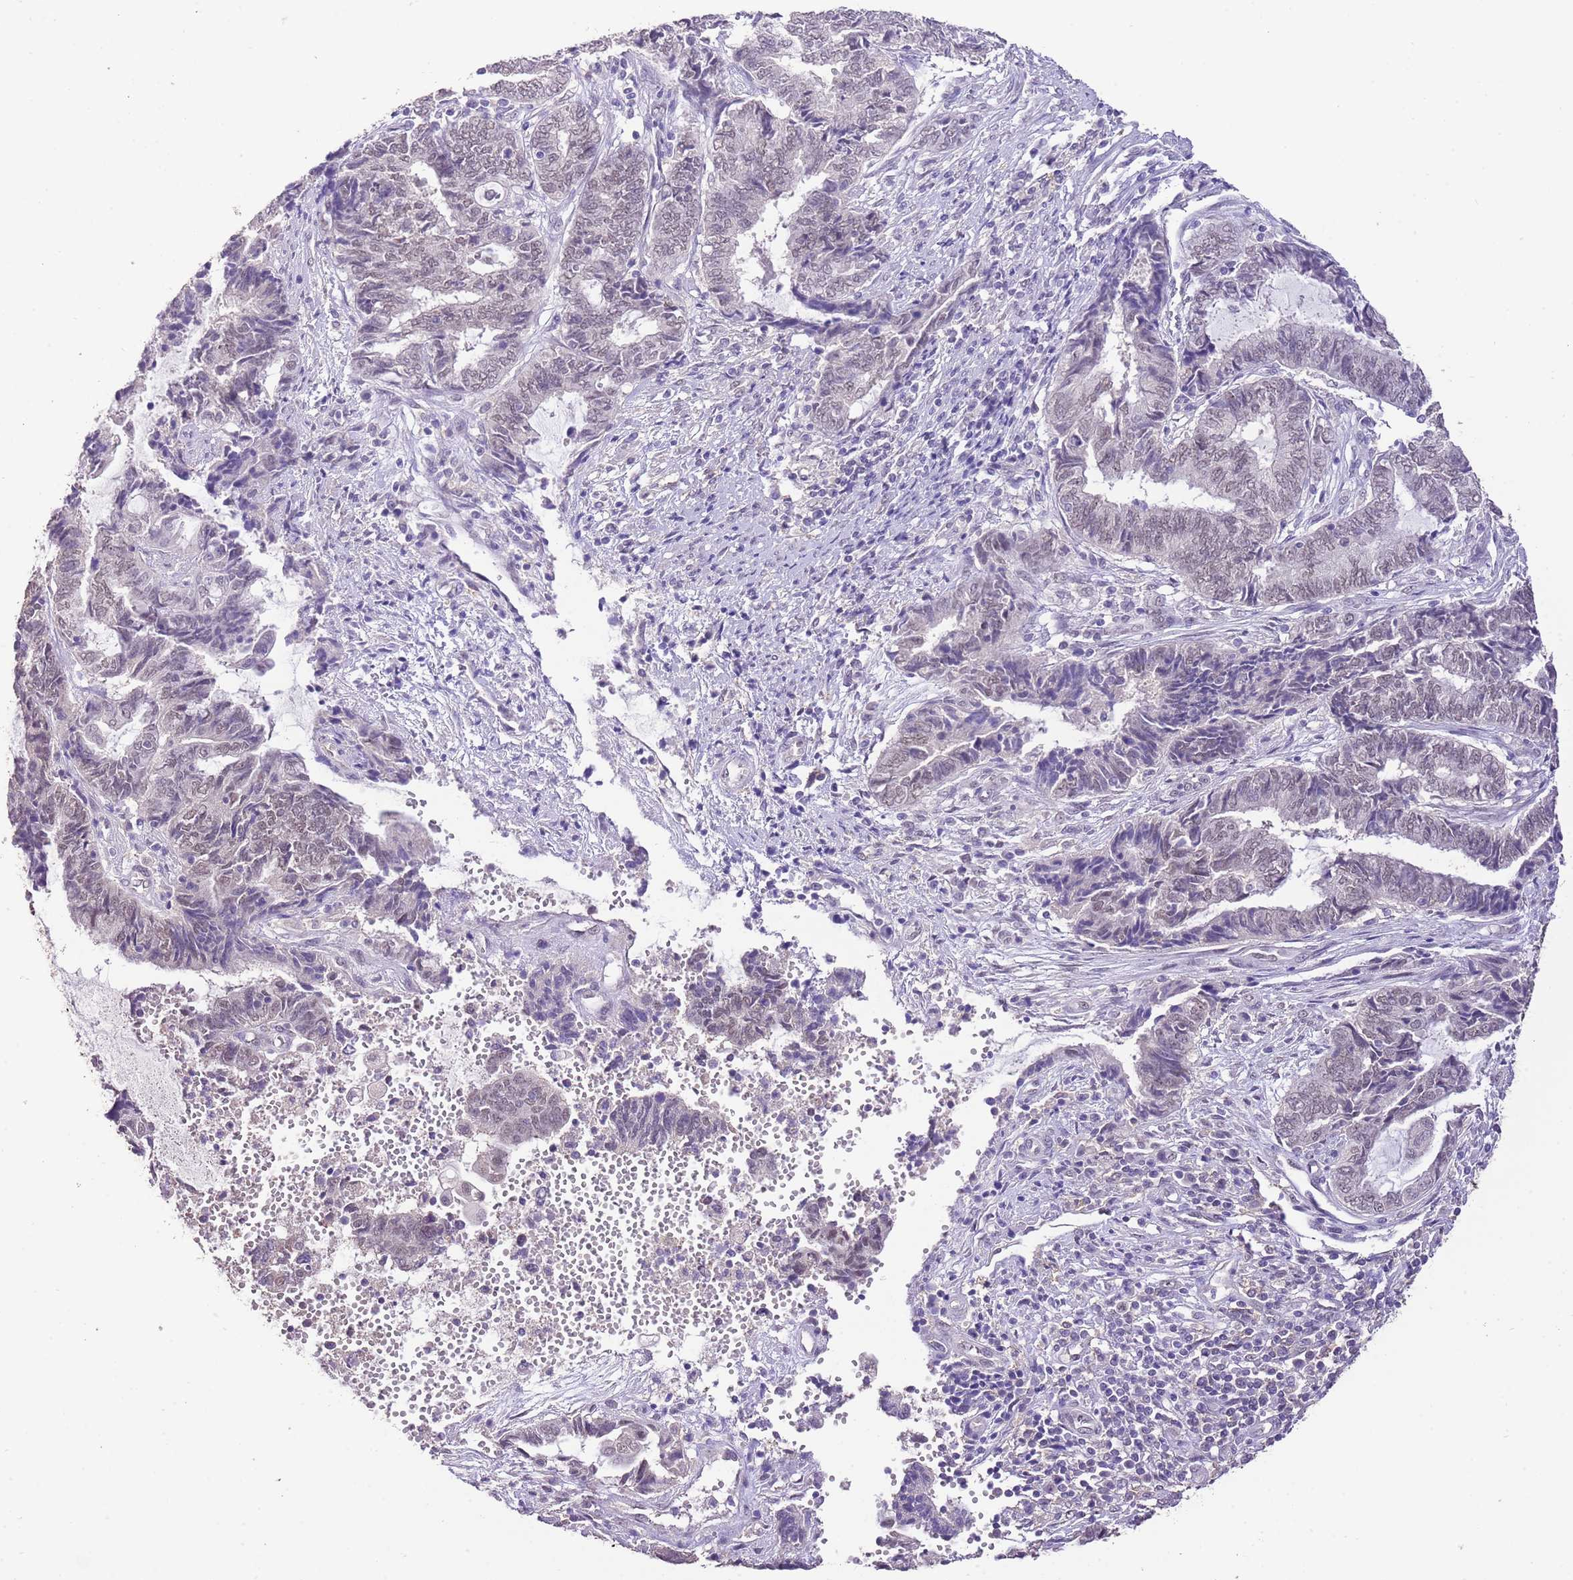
{"staining": {"intensity": "weak", "quantity": "25%-75%", "location": "nuclear"}, "tissue": "endometrial cancer", "cell_type": "Tumor cells", "image_type": "cancer", "snomed": [{"axis": "morphology", "description": "Adenocarcinoma, NOS"}, {"axis": "topography", "description": "Uterus"}, {"axis": "topography", "description": "Endometrium"}], "caption": "Immunohistochemical staining of endometrial cancer (adenocarcinoma) displays low levels of weak nuclear expression in approximately 25%-75% of tumor cells. The staining is performed using DAB (3,3'-diaminobenzidine) brown chromogen to label protein expression. The nuclei are counter-stained blue using hematoxylin.", "gene": "IZUMO4", "patient": {"sex": "female", "age": 70}}